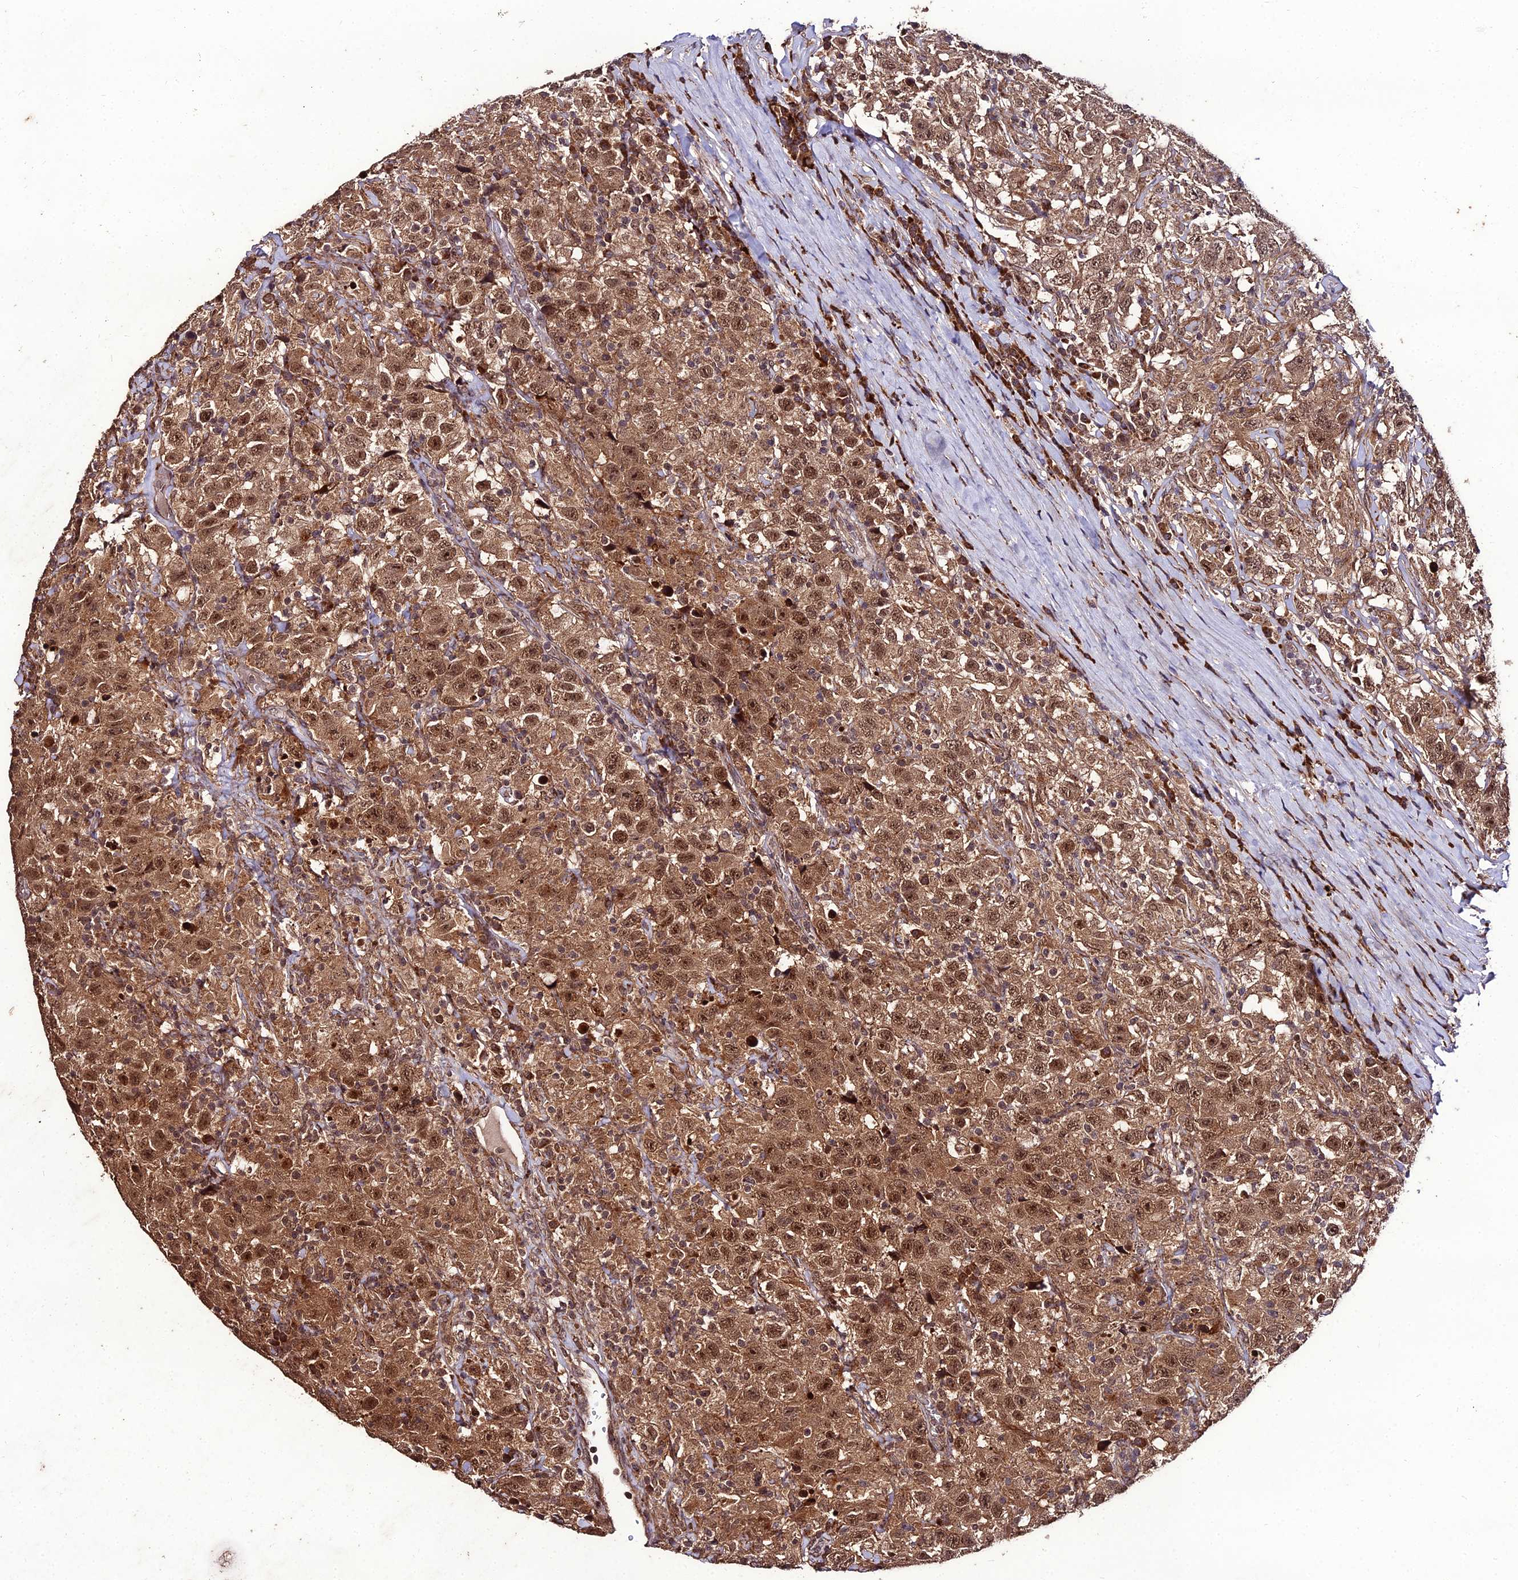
{"staining": {"intensity": "moderate", "quantity": ">75%", "location": "cytoplasmic/membranous,nuclear"}, "tissue": "testis cancer", "cell_type": "Tumor cells", "image_type": "cancer", "snomed": [{"axis": "morphology", "description": "Seminoma, NOS"}, {"axis": "topography", "description": "Testis"}], "caption": "Brown immunohistochemical staining in testis cancer (seminoma) reveals moderate cytoplasmic/membranous and nuclear expression in about >75% of tumor cells. The staining is performed using DAB (3,3'-diaminobenzidine) brown chromogen to label protein expression. The nuclei are counter-stained blue using hematoxylin.", "gene": "ZNF766", "patient": {"sex": "male", "age": 41}}